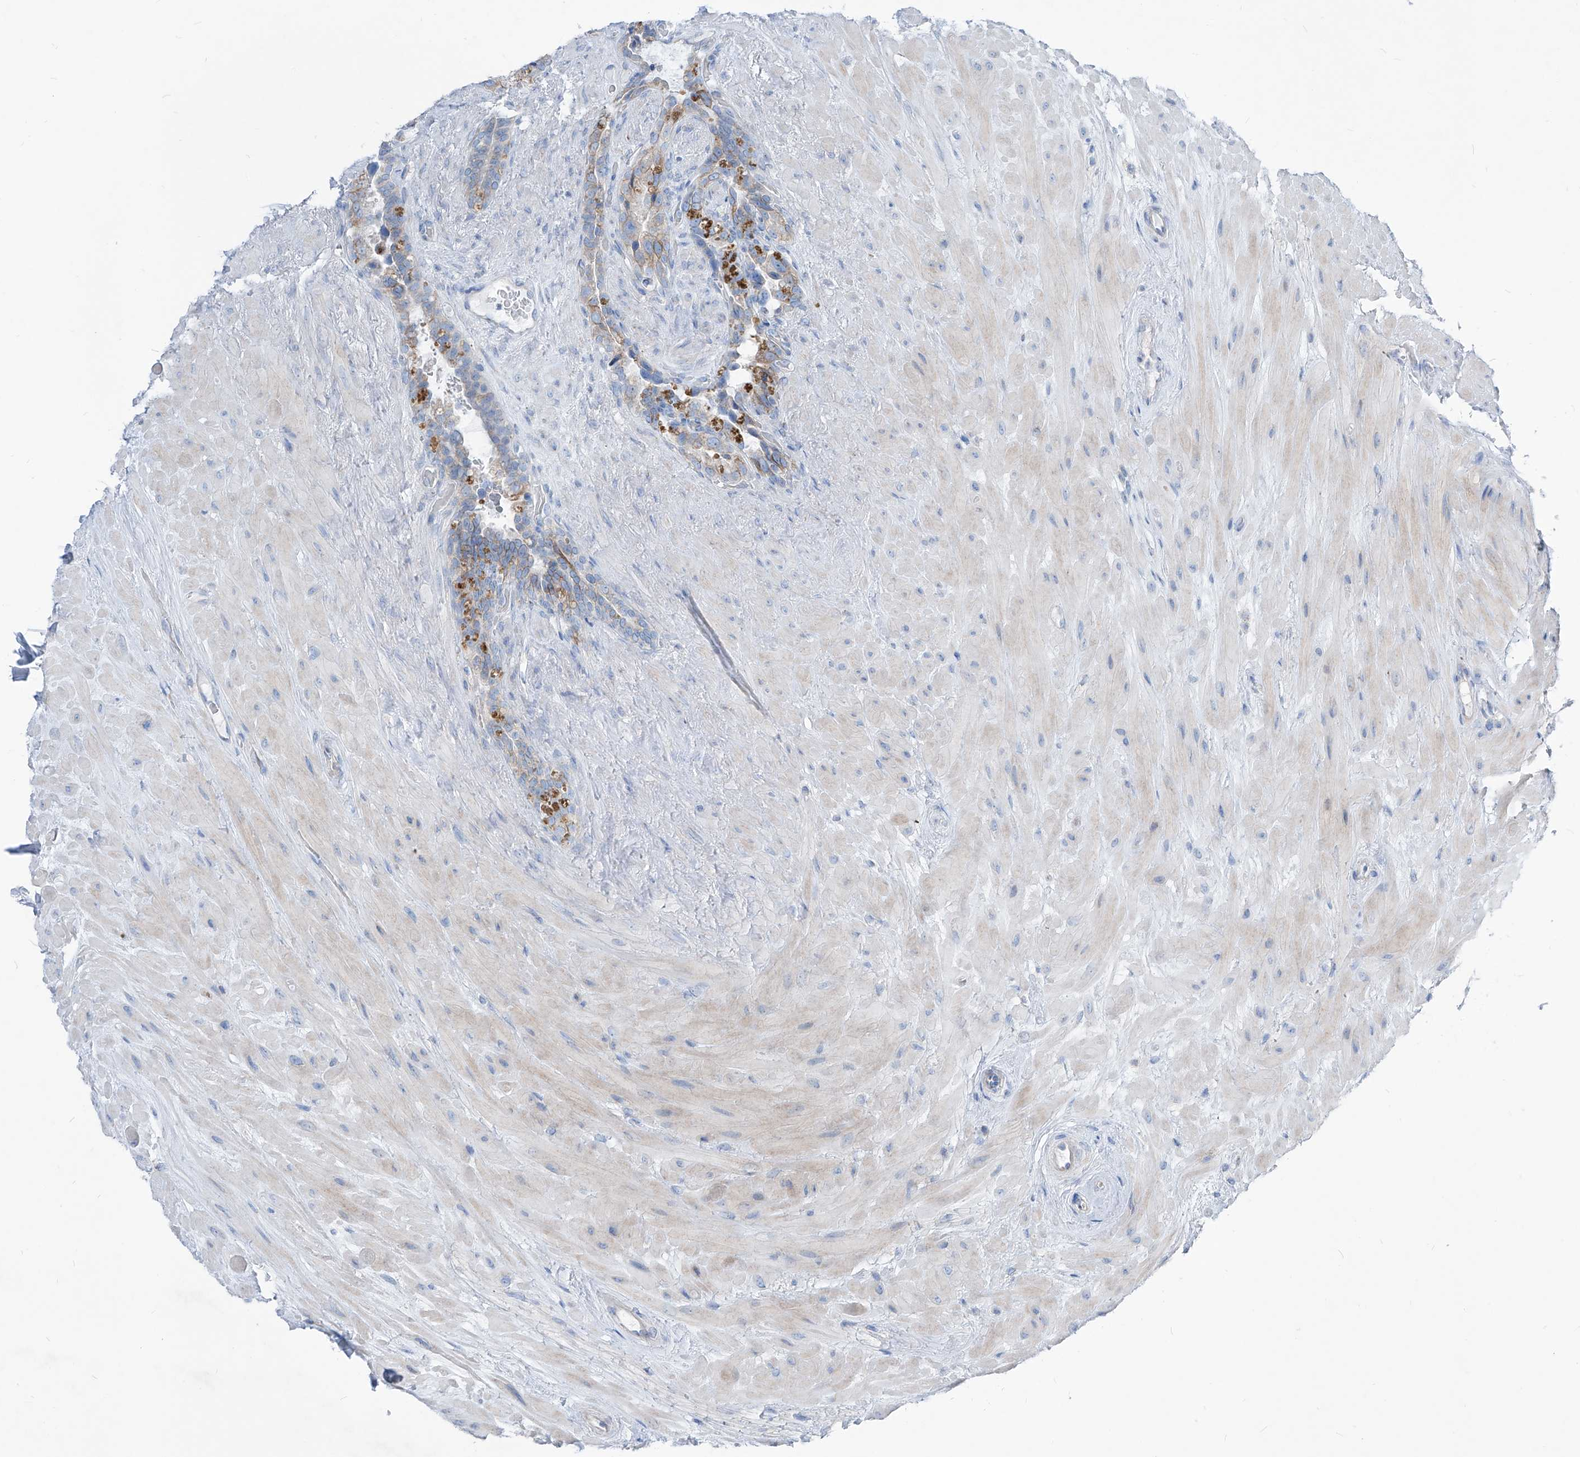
{"staining": {"intensity": "moderate", "quantity": "25%-75%", "location": "cytoplasmic/membranous"}, "tissue": "seminal vesicle", "cell_type": "Glandular cells", "image_type": "normal", "snomed": [{"axis": "morphology", "description": "Normal tissue, NOS"}, {"axis": "topography", "description": "Seminal veicle"}], "caption": "Moderate cytoplasmic/membranous staining for a protein is present in about 25%-75% of glandular cells of benign seminal vesicle using immunohistochemistry.", "gene": "AGPS", "patient": {"sex": "male", "age": 80}}